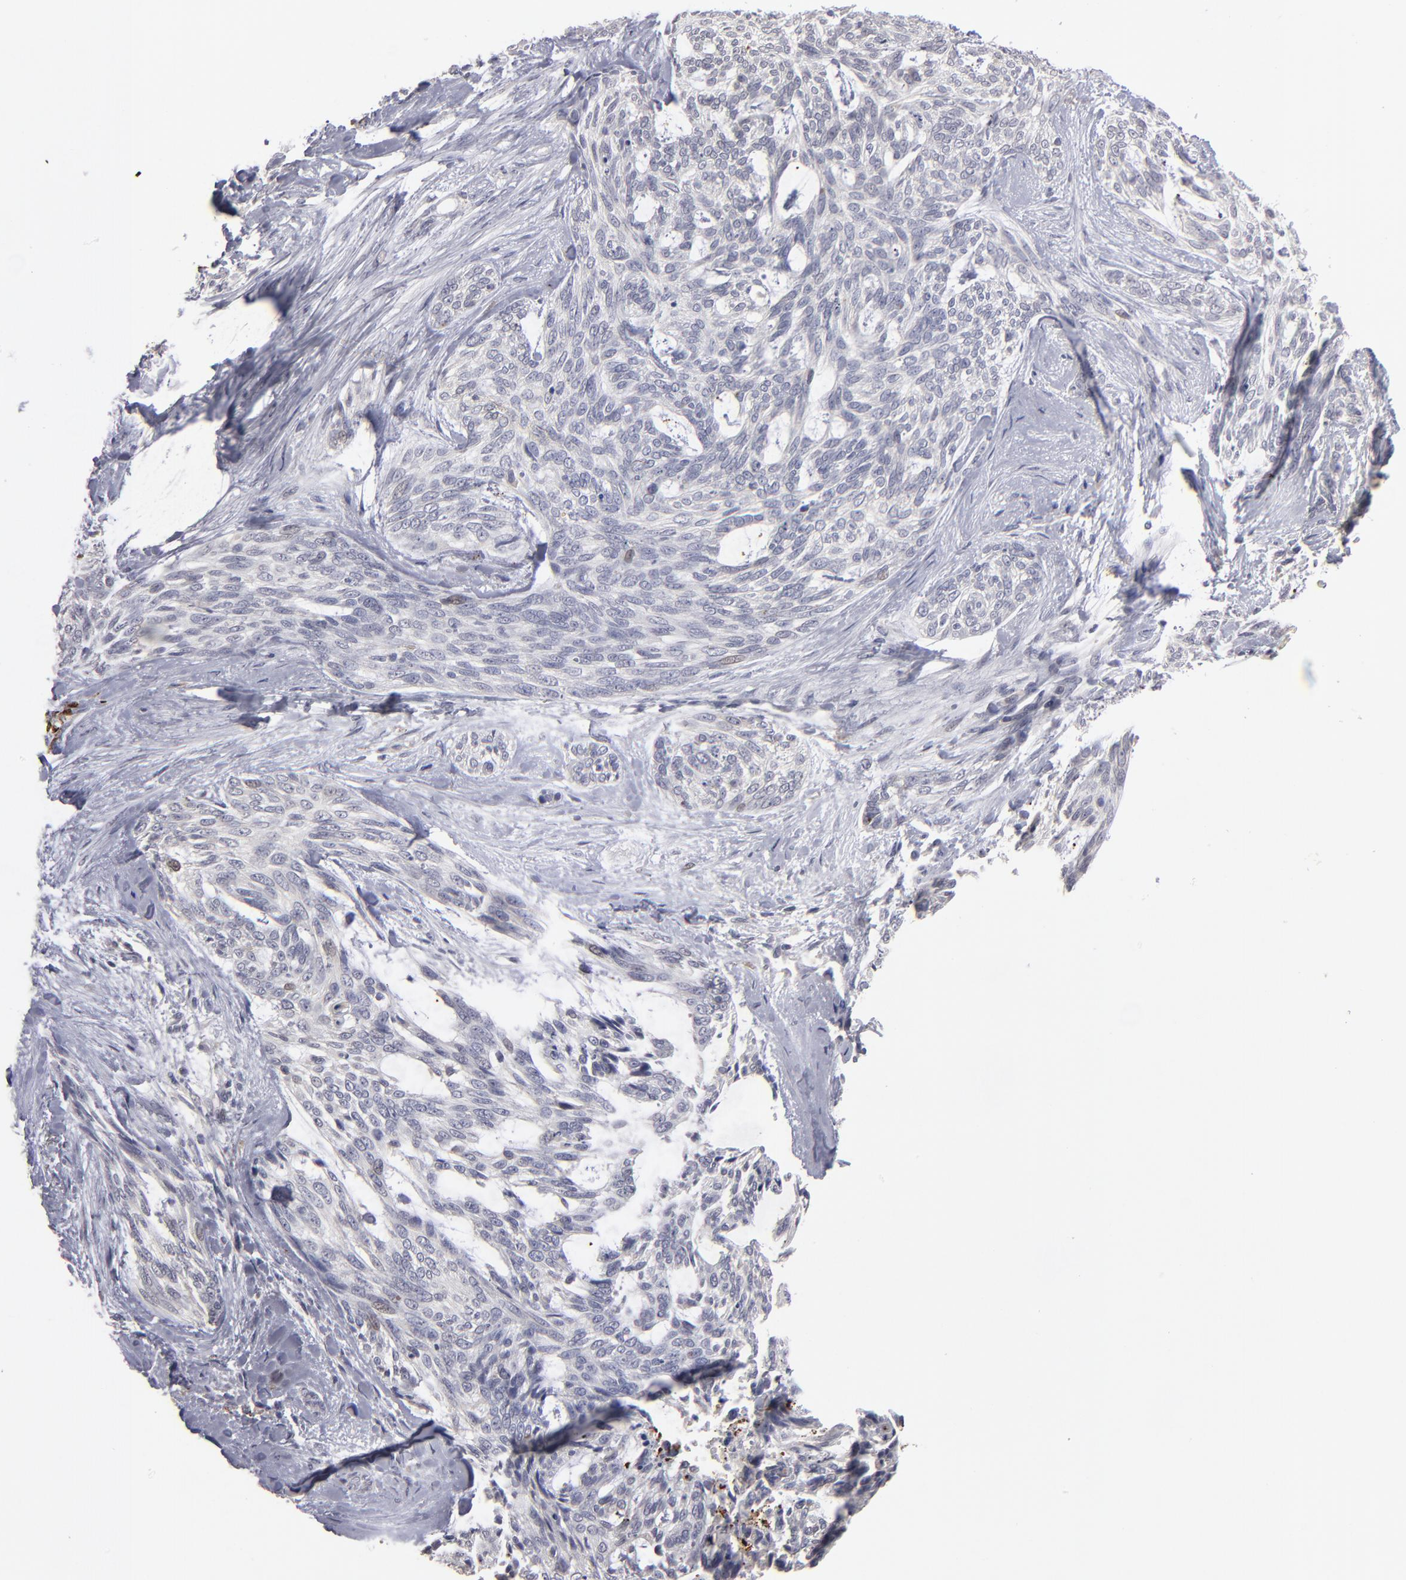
{"staining": {"intensity": "negative", "quantity": "none", "location": "none"}, "tissue": "skin cancer", "cell_type": "Tumor cells", "image_type": "cancer", "snomed": [{"axis": "morphology", "description": "Normal tissue, NOS"}, {"axis": "morphology", "description": "Basal cell carcinoma"}, {"axis": "topography", "description": "Skin"}], "caption": "A high-resolution micrograph shows IHC staining of basal cell carcinoma (skin), which reveals no significant expression in tumor cells.", "gene": "GPM6B", "patient": {"sex": "female", "age": 71}}